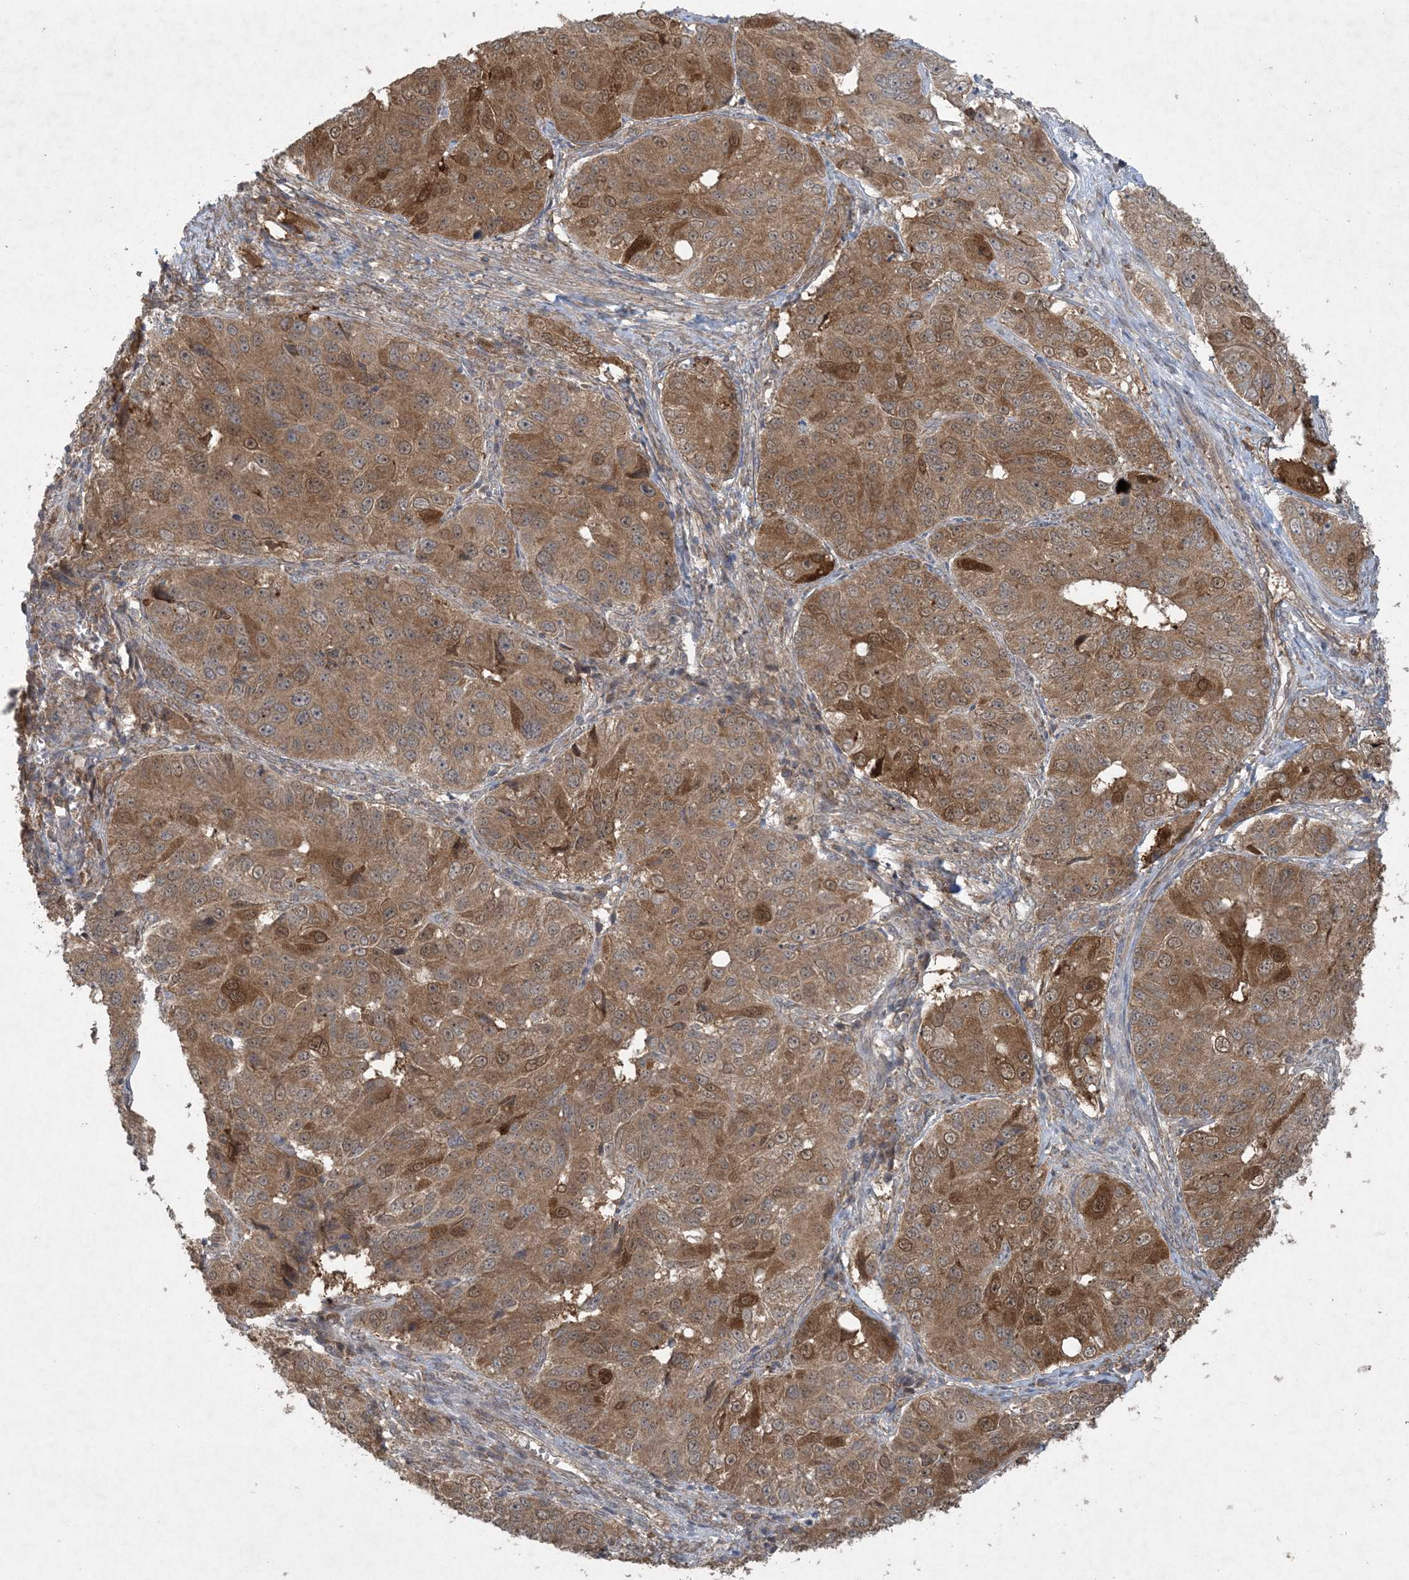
{"staining": {"intensity": "moderate", "quantity": ">75%", "location": "cytoplasmic/membranous,nuclear"}, "tissue": "ovarian cancer", "cell_type": "Tumor cells", "image_type": "cancer", "snomed": [{"axis": "morphology", "description": "Carcinoma, endometroid"}, {"axis": "topography", "description": "Ovary"}], "caption": "The photomicrograph exhibits staining of ovarian endometroid carcinoma, revealing moderate cytoplasmic/membranous and nuclear protein expression (brown color) within tumor cells. Nuclei are stained in blue.", "gene": "NRBP2", "patient": {"sex": "female", "age": 51}}